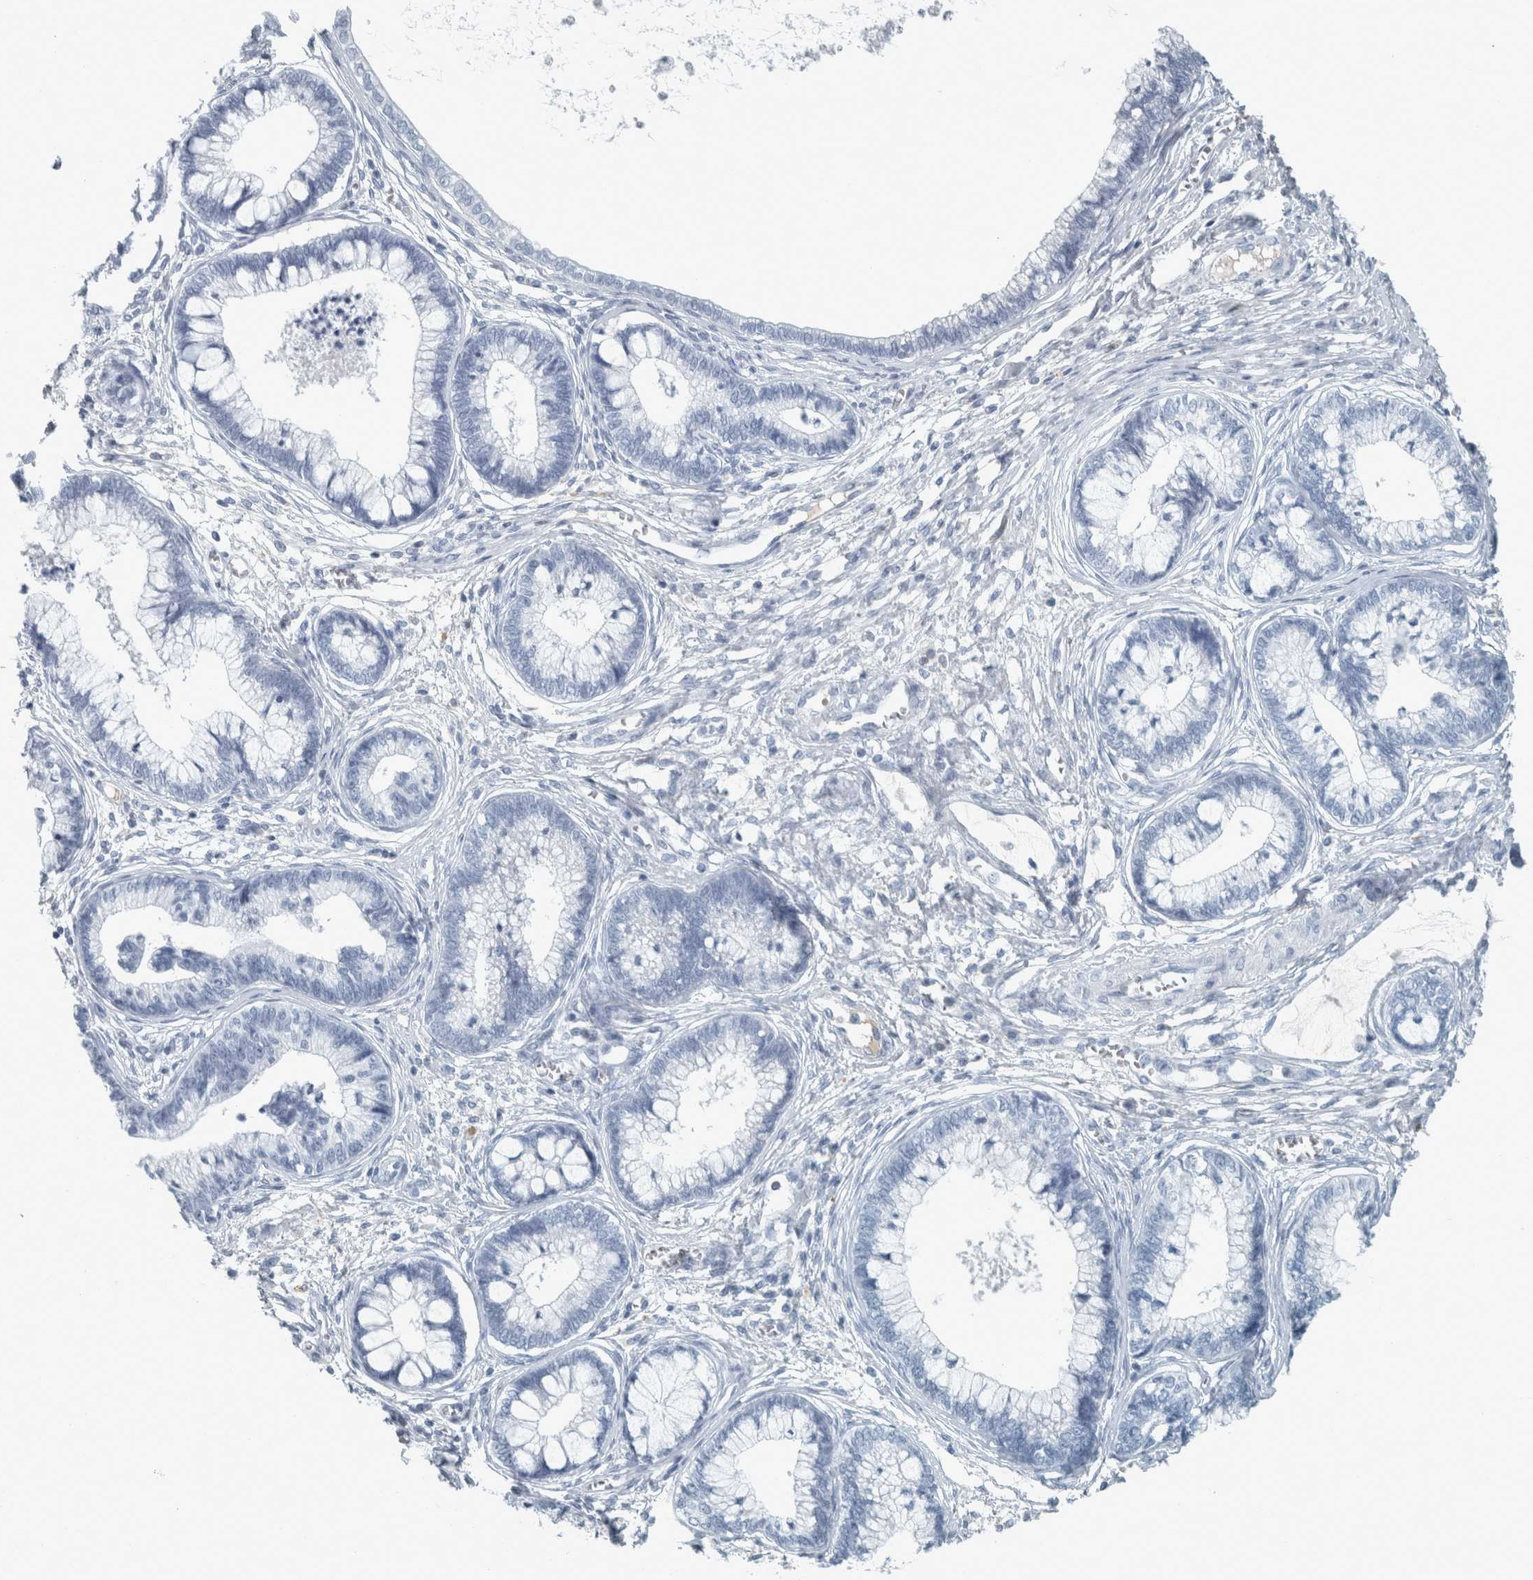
{"staining": {"intensity": "negative", "quantity": "none", "location": "none"}, "tissue": "cervical cancer", "cell_type": "Tumor cells", "image_type": "cancer", "snomed": [{"axis": "morphology", "description": "Adenocarcinoma, NOS"}, {"axis": "topography", "description": "Cervix"}], "caption": "Cervical adenocarcinoma was stained to show a protein in brown. There is no significant expression in tumor cells.", "gene": "CHL1", "patient": {"sex": "female", "age": 44}}